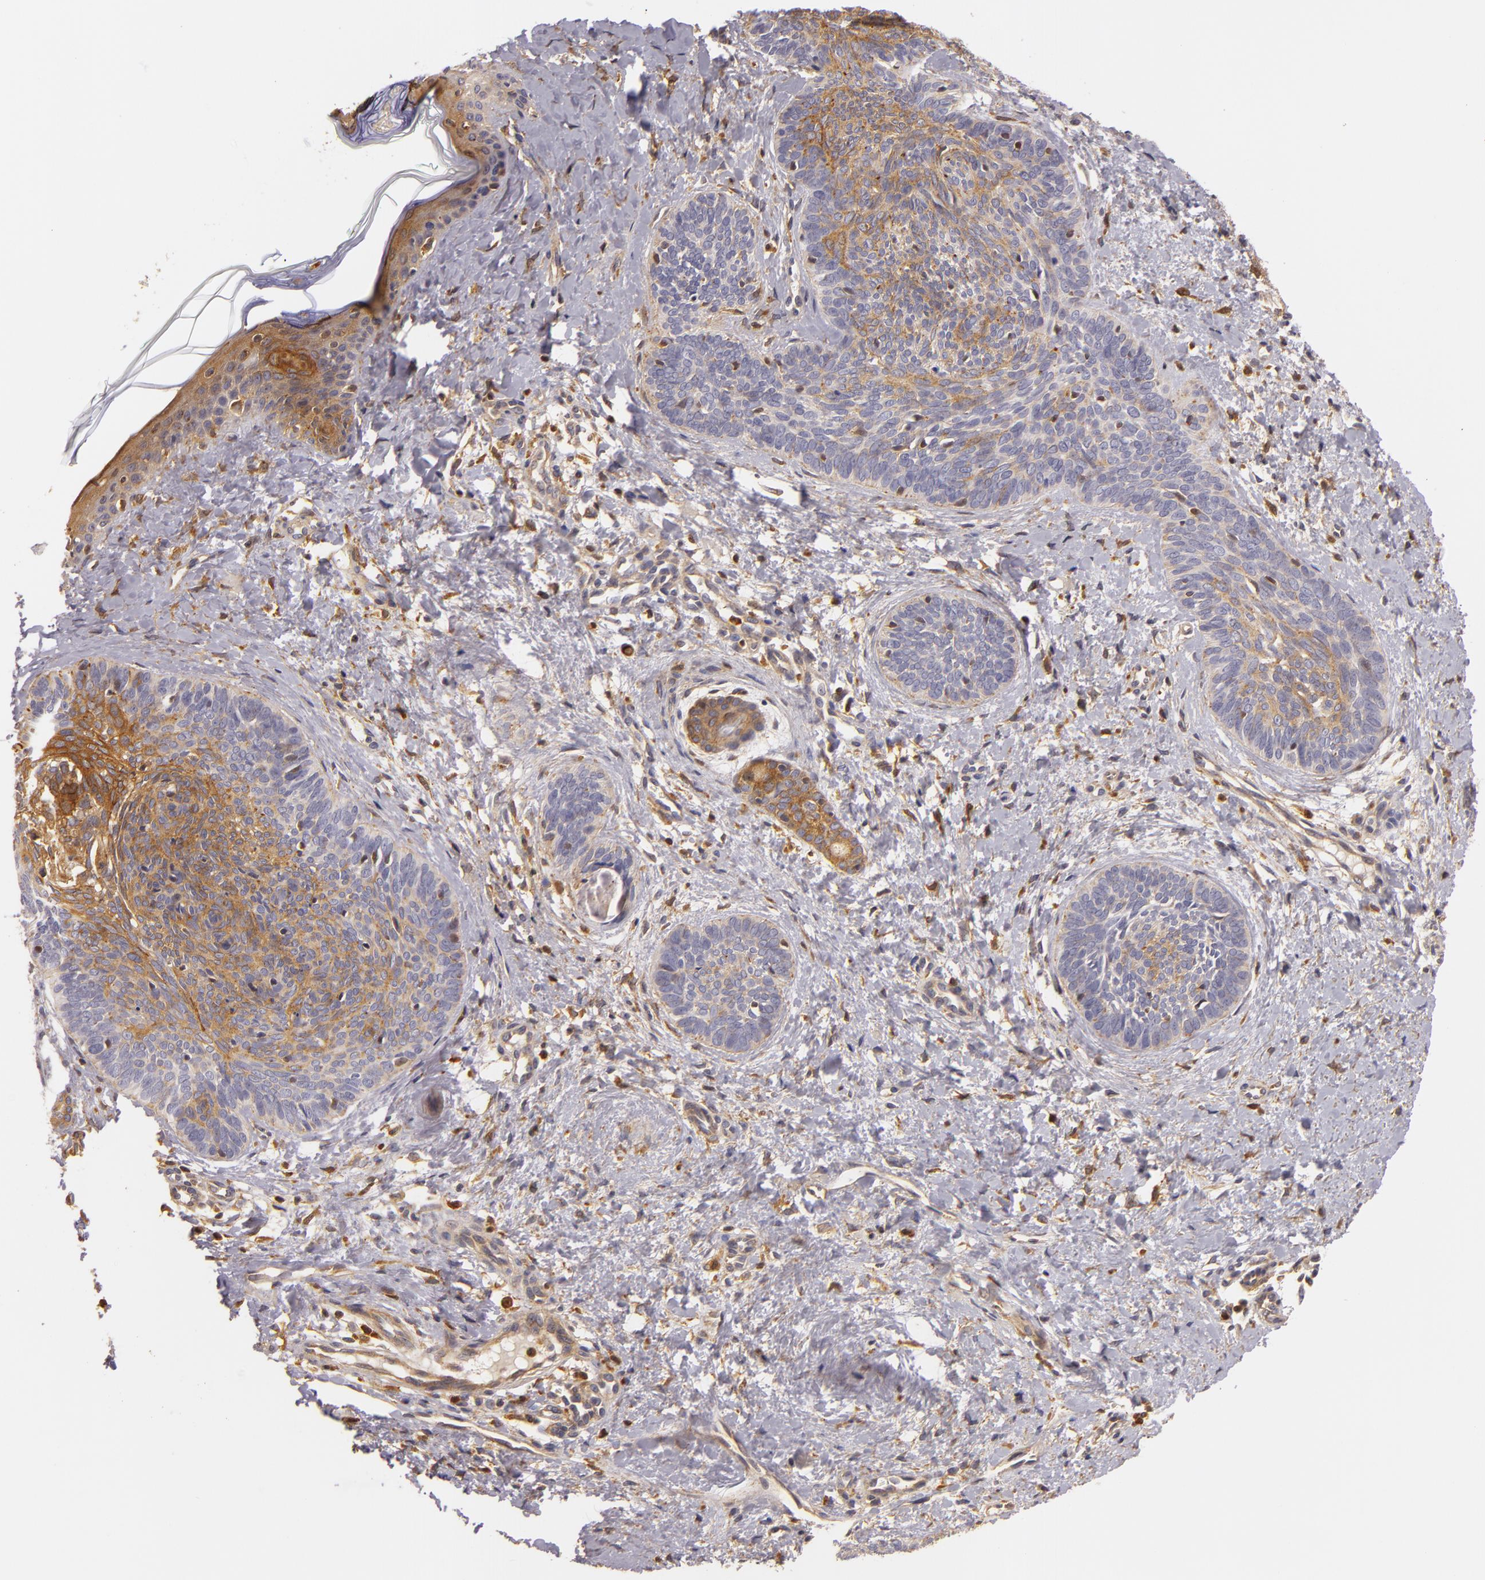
{"staining": {"intensity": "moderate", "quantity": "25%-75%", "location": "cytoplasmic/membranous"}, "tissue": "skin cancer", "cell_type": "Tumor cells", "image_type": "cancer", "snomed": [{"axis": "morphology", "description": "Basal cell carcinoma"}, {"axis": "topography", "description": "Skin"}], "caption": "This photomicrograph demonstrates immunohistochemistry (IHC) staining of basal cell carcinoma (skin), with medium moderate cytoplasmic/membranous staining in approximately 25%-75% of tumor cells.", "gene": "TOM1", "patient": {"sex": "female", "age": 81}}